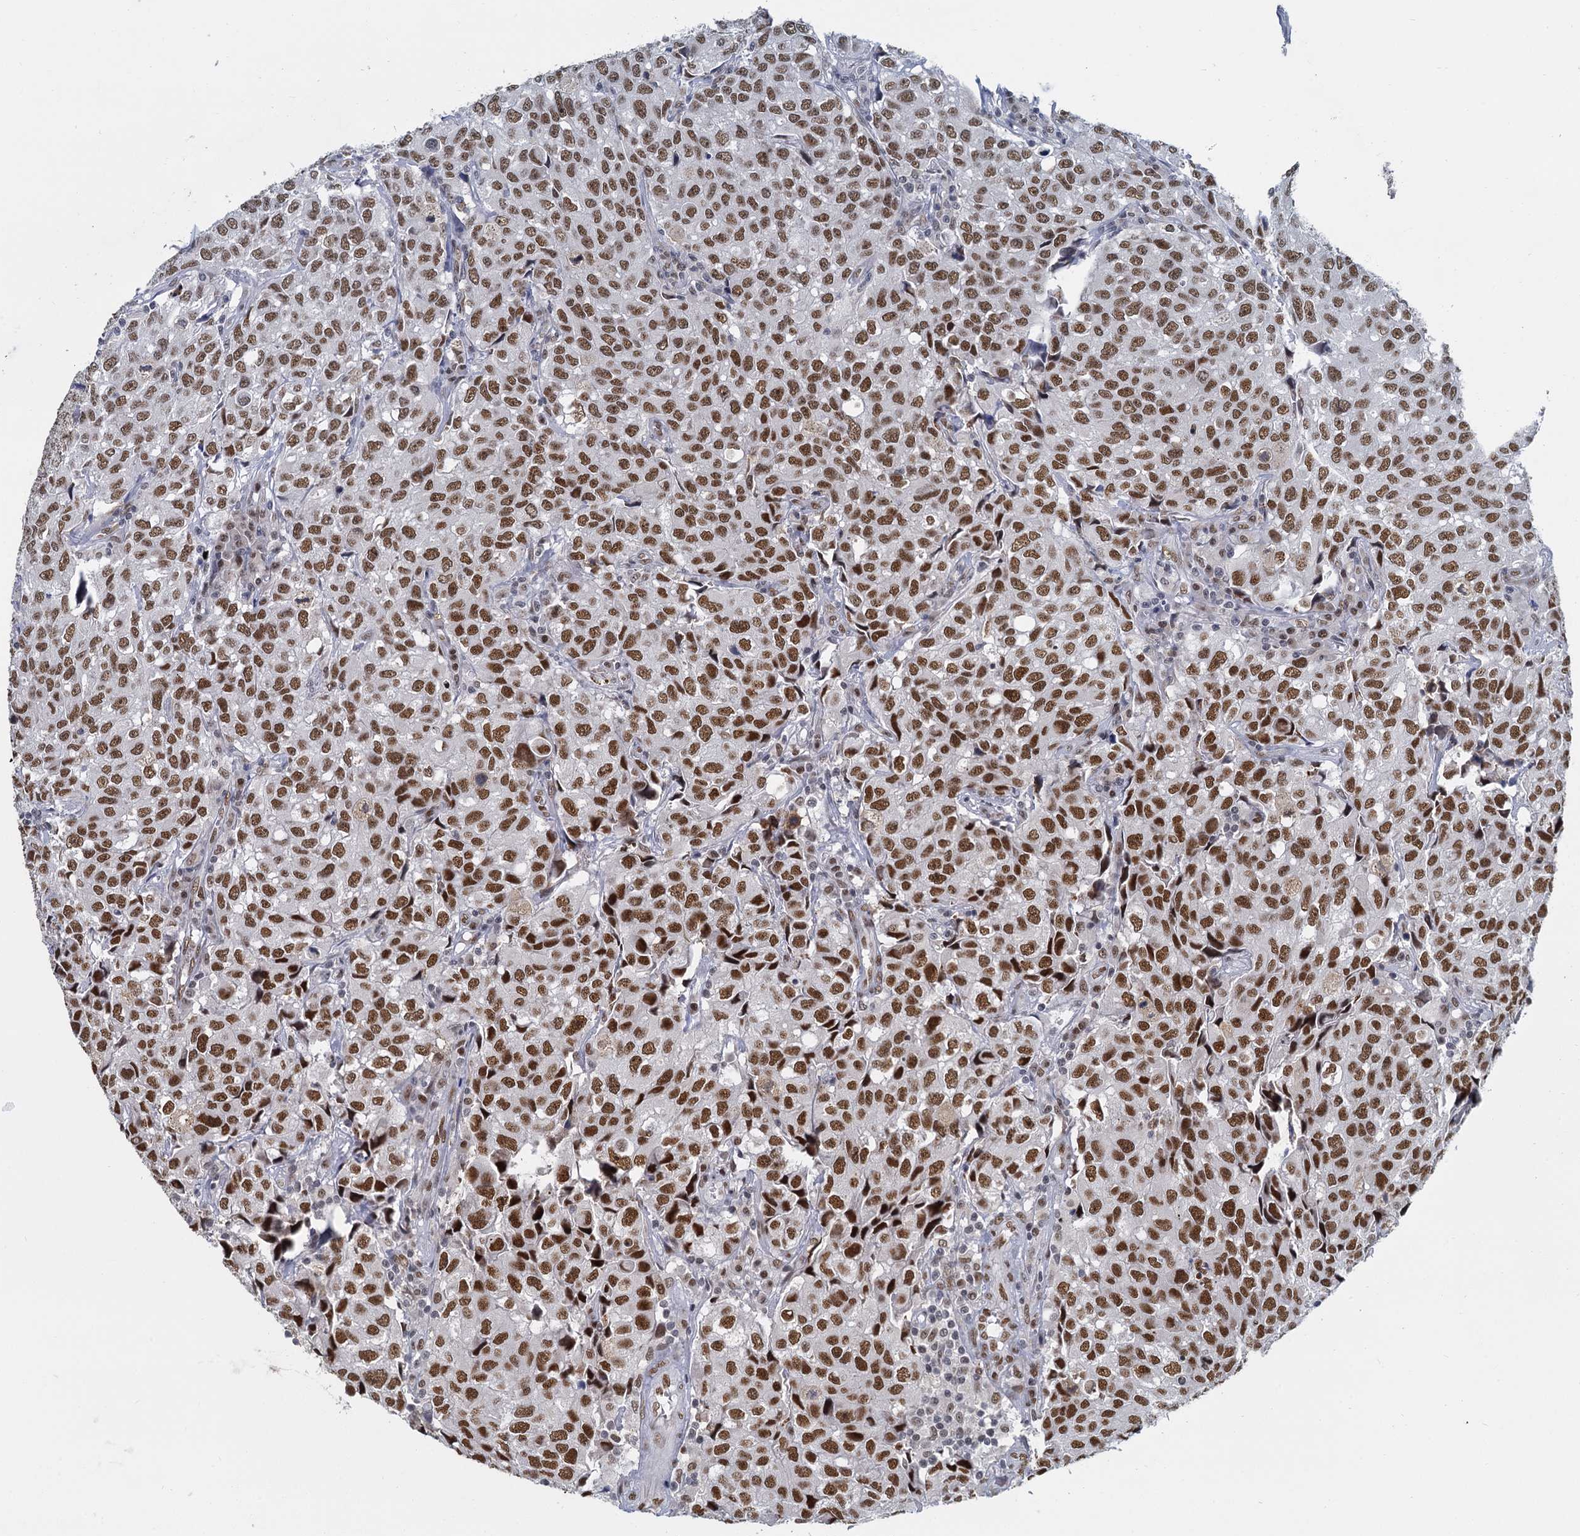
{"staining": {"intensity": "strong", "quantity": ">75%", "location": "nuclear"}, "tissue": "urothelial cancer", "cell_type": "Tumor cells", "image_type": "cancer", "snomed": [{"axis": "morphology", "description": "Urothelial carcinoma, High grade"}, {"axis": "topography", "description": "Urinary bladder"}], "caption": "Urothelial cancer stained with a protein marker exhibits strong staining in tumor cells.", "gene": "RPRD1A", "patient": {"sex": "female", "age": 75}}